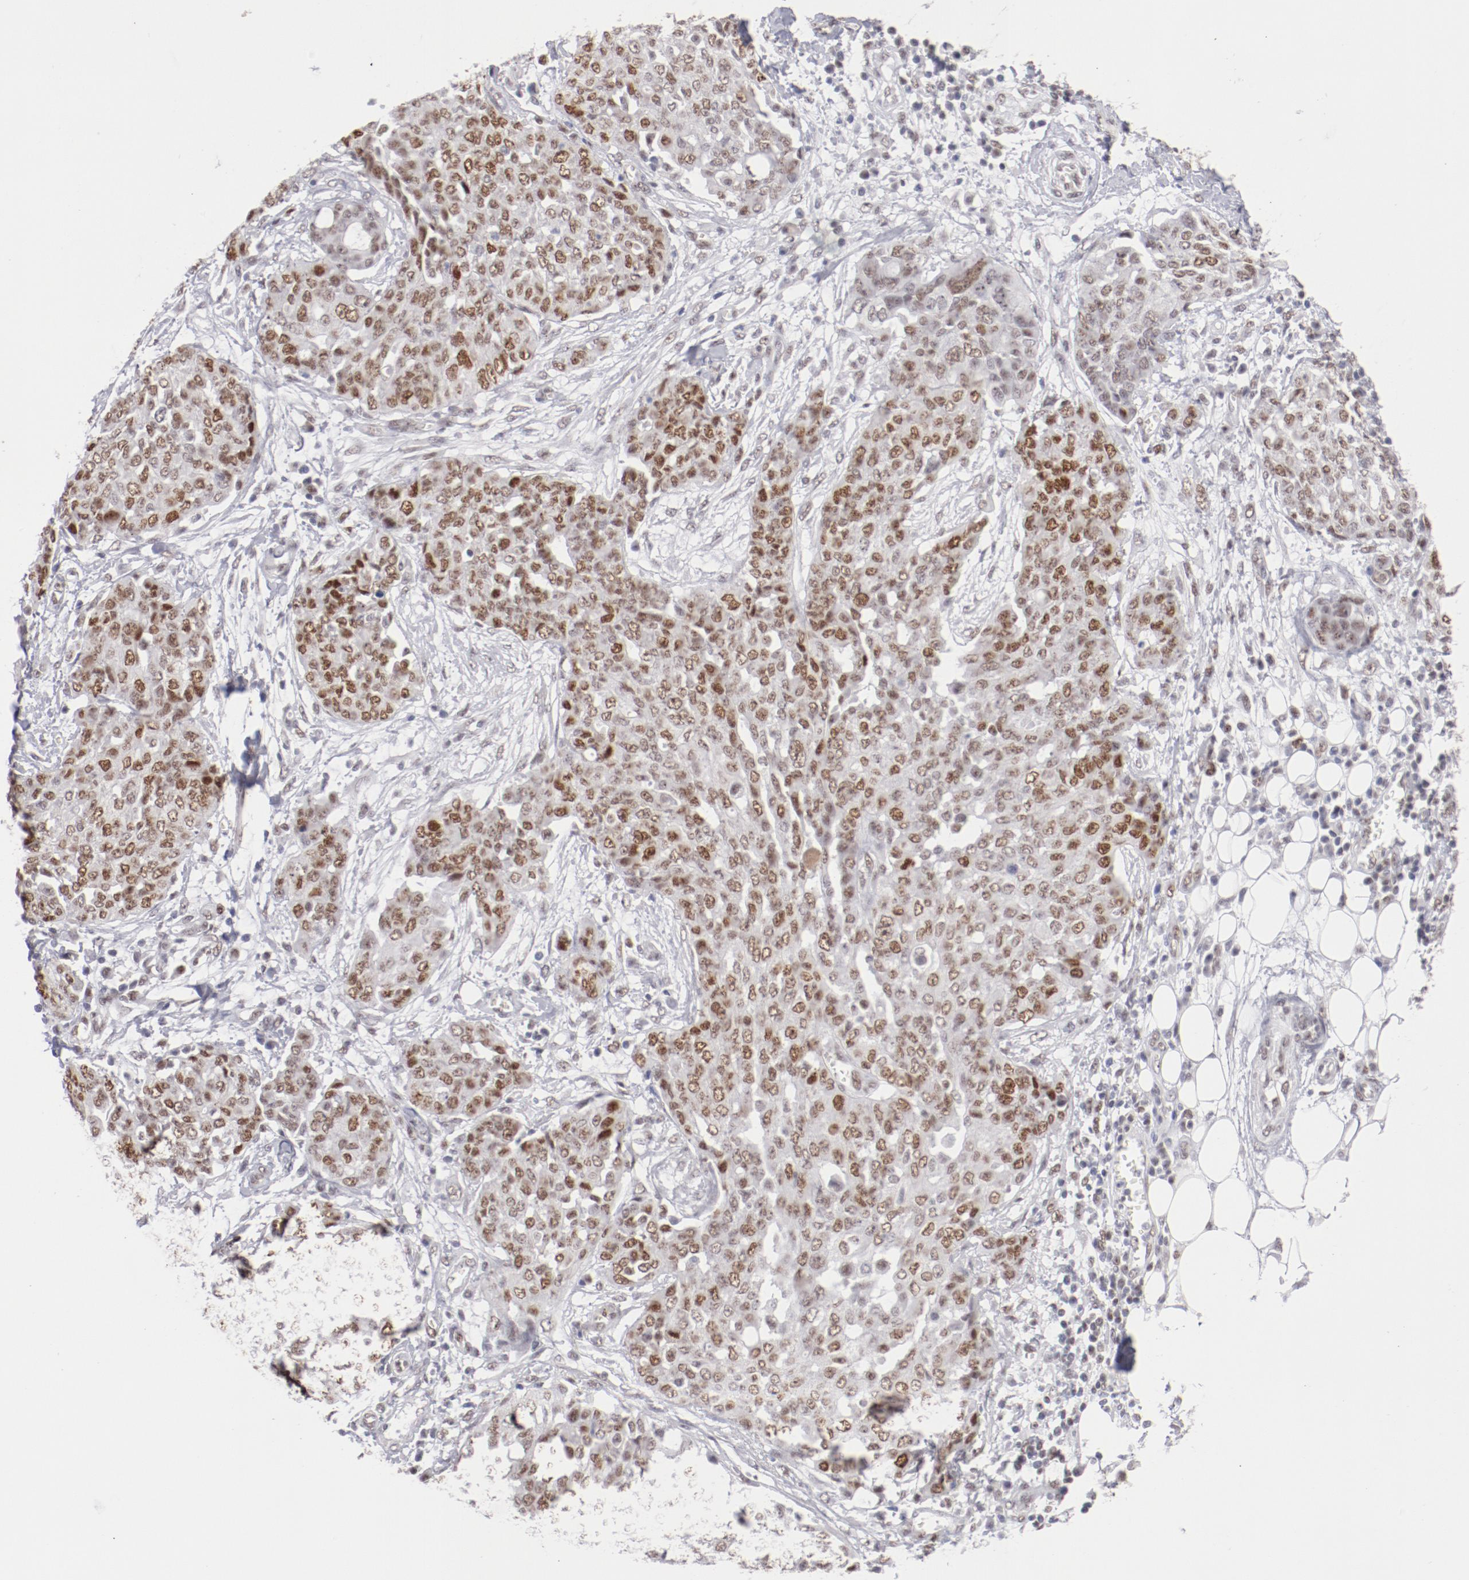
{"staining": {"intensity": "moderate", "quantity": ">75%", "location": "nuclear"}, "tissue": "ovarian cancer", "cell_type": "Tumor cells", "image_type": "cancer", "snomed": [{"axis": "morphology", "description": "Cystadenocarcinoma, serous, NOS"}, {"axis": "topography", "description": "Soft tissue"}, {"axis": "topography", "description": "Ovary"}], "caption": "Tumor cells display medium levels of moderate nuclear expression in about >75% of cells in human serous cystadenocarcinoma (ovarian). The protein of interest is shown in brown color, while the nuclei are stained blue.", "gene": "TFAP4", "patient": {"sex": "female", "age": 57}}